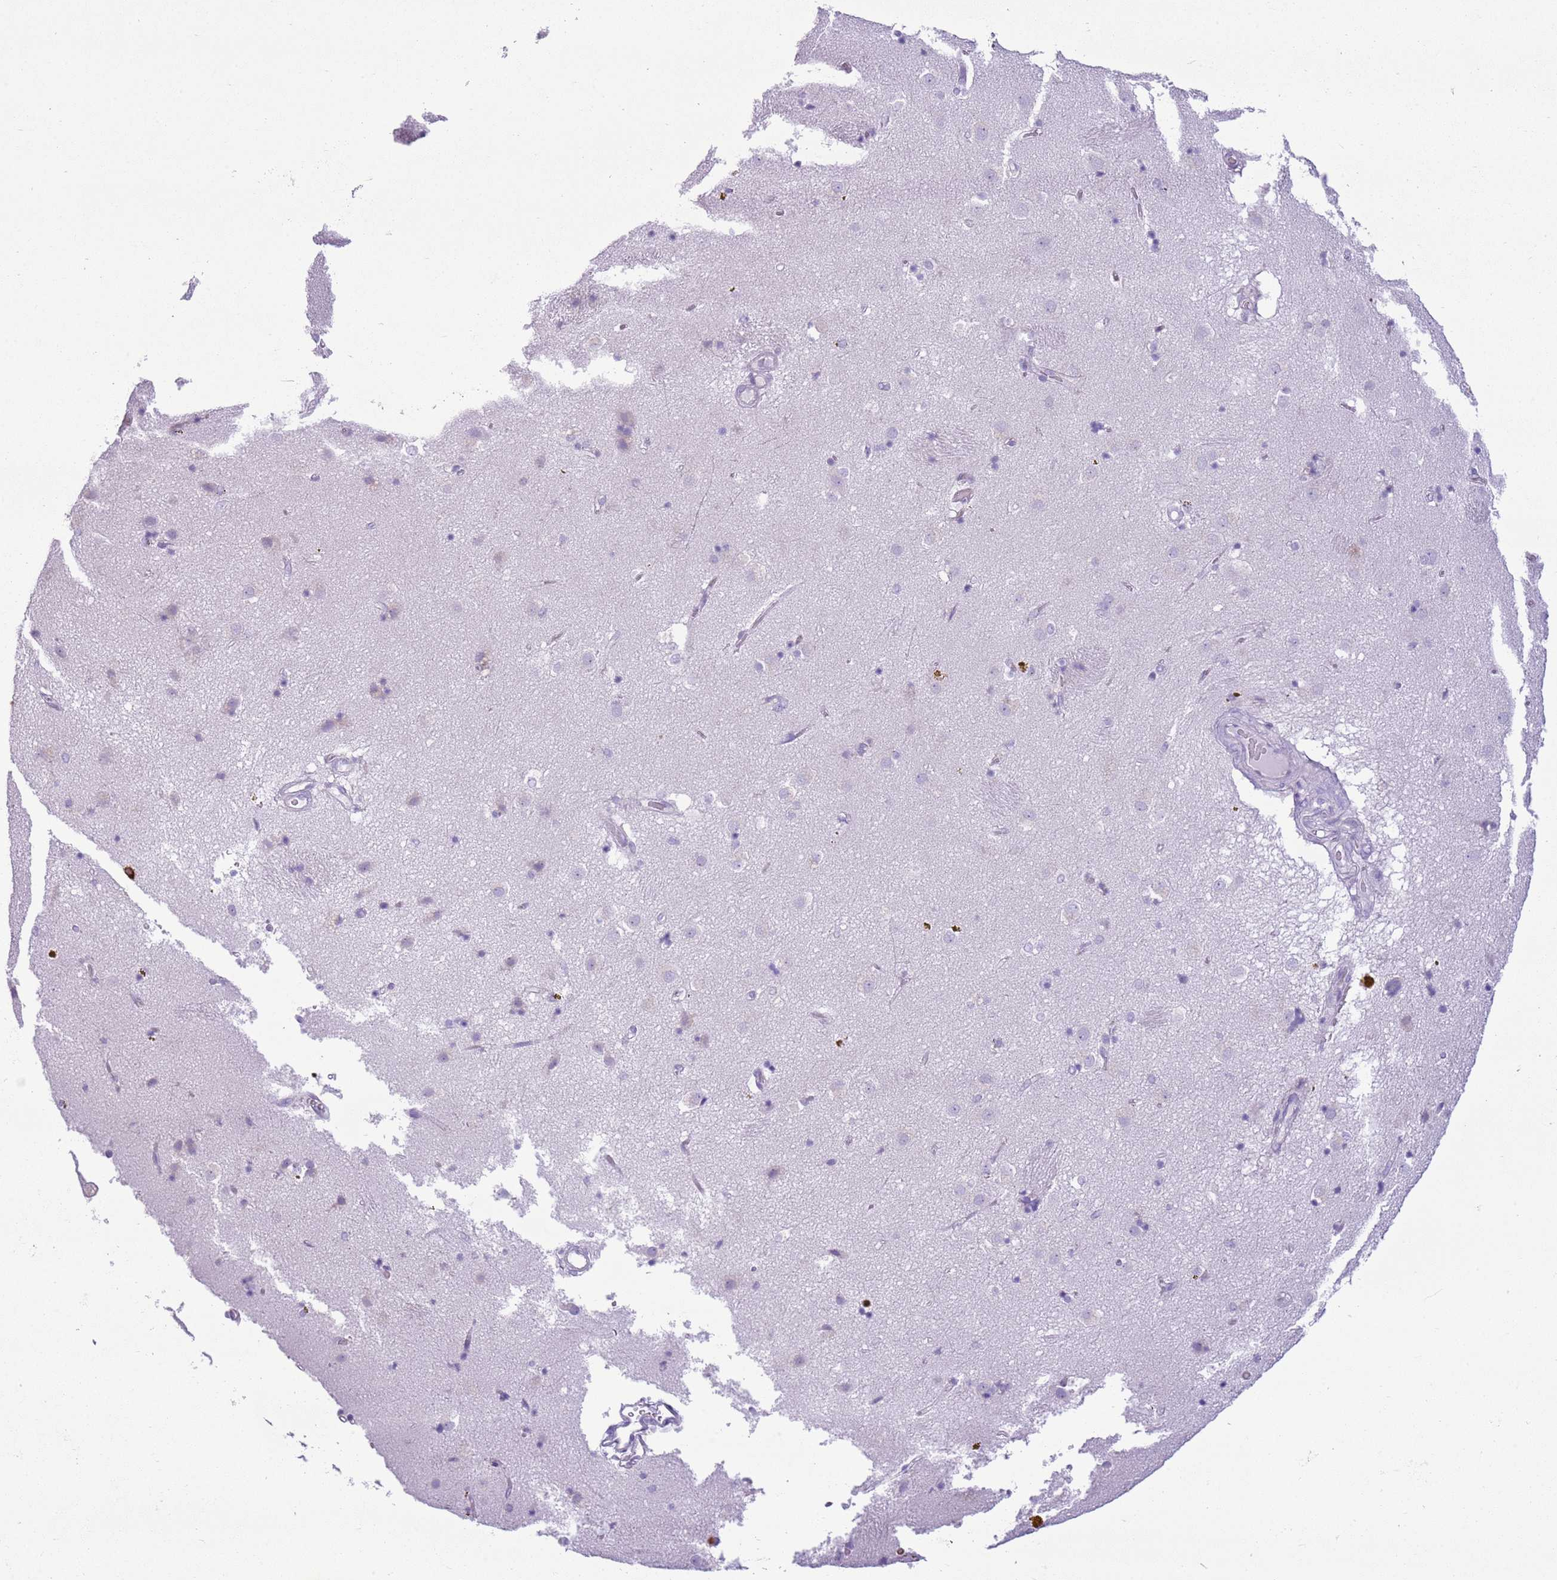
{"staining": {"intensity": "negative", "quantity": "none", "location": "none"}, "tissue": "caudate", "cell_type": "Glial cells", "image_type": "normal", "snomed": [{"axis": "morphology", "description": "Normal tissue, NOS"}, {"axis": "topography", "description": "Lateral ventricle wall"}], "caption": "Immunohistochemistry micrograph of unremarkable caudate: human caudate stained with DAB shows no significant protein staining in glial cells. (IHC, brightfield microscopy, high magnification).", "gene": "CD177", "patient": {"sex": "male", "age": 70}}